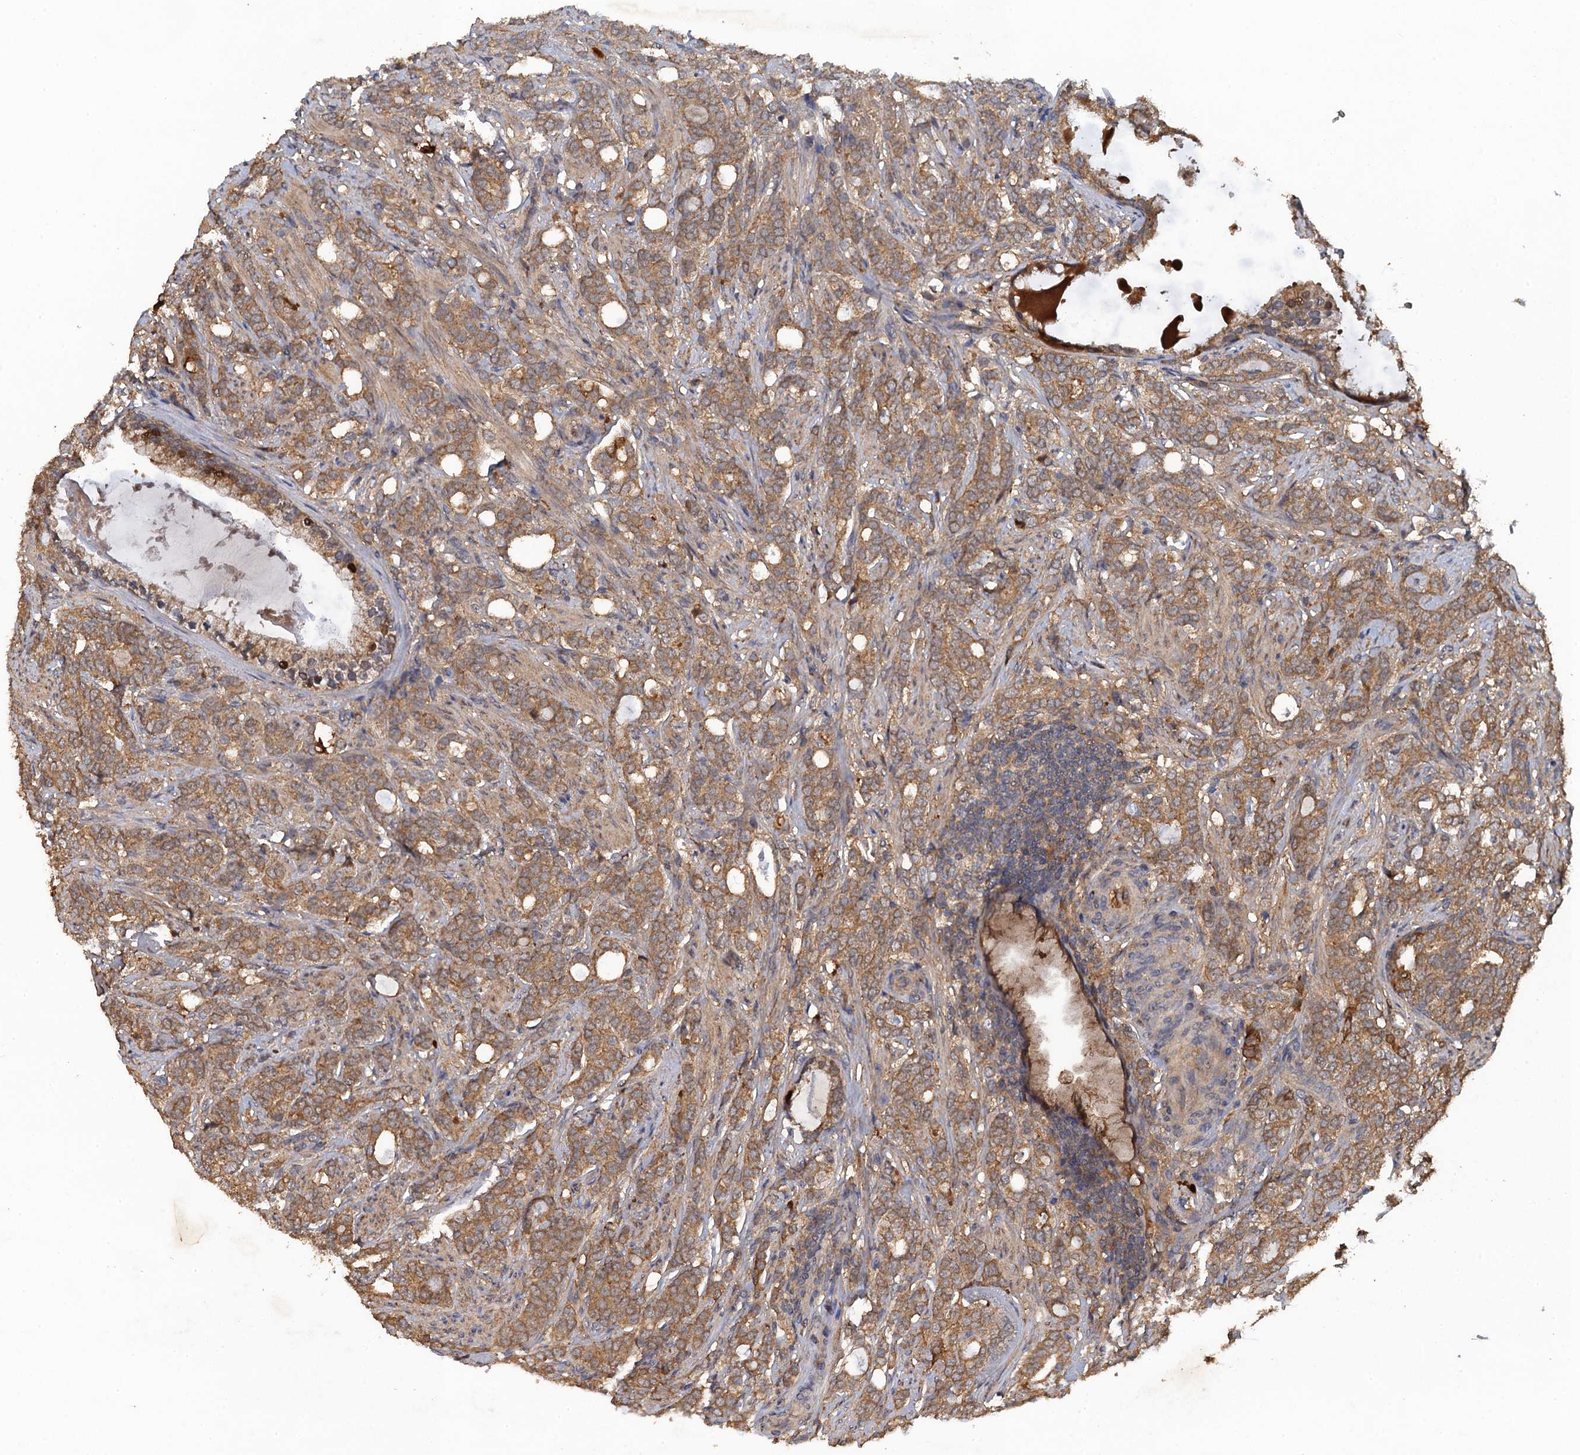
{"staining": {"intensity": "moderate", "quantity": ">75%", "location": "cytoplasmic/membranous"}, "tissue": "prostate cancer", "cell_type": "Tumor cells", "image_type": "cancer", "snomed": [{"axis": "morphology", "description": "Adenocarcinoma, Low grade"}, {"axis": "topography", "description": "Prostate"}], "caption": "Protein positivity by IHC reveals moderate cytoplasmic/membranous positivity in about >75% of tumor cells in prostate low-grade adenocarcinoma.", "gene": "HAPLN3", "patient": {"sex": "male", "age": 71}}